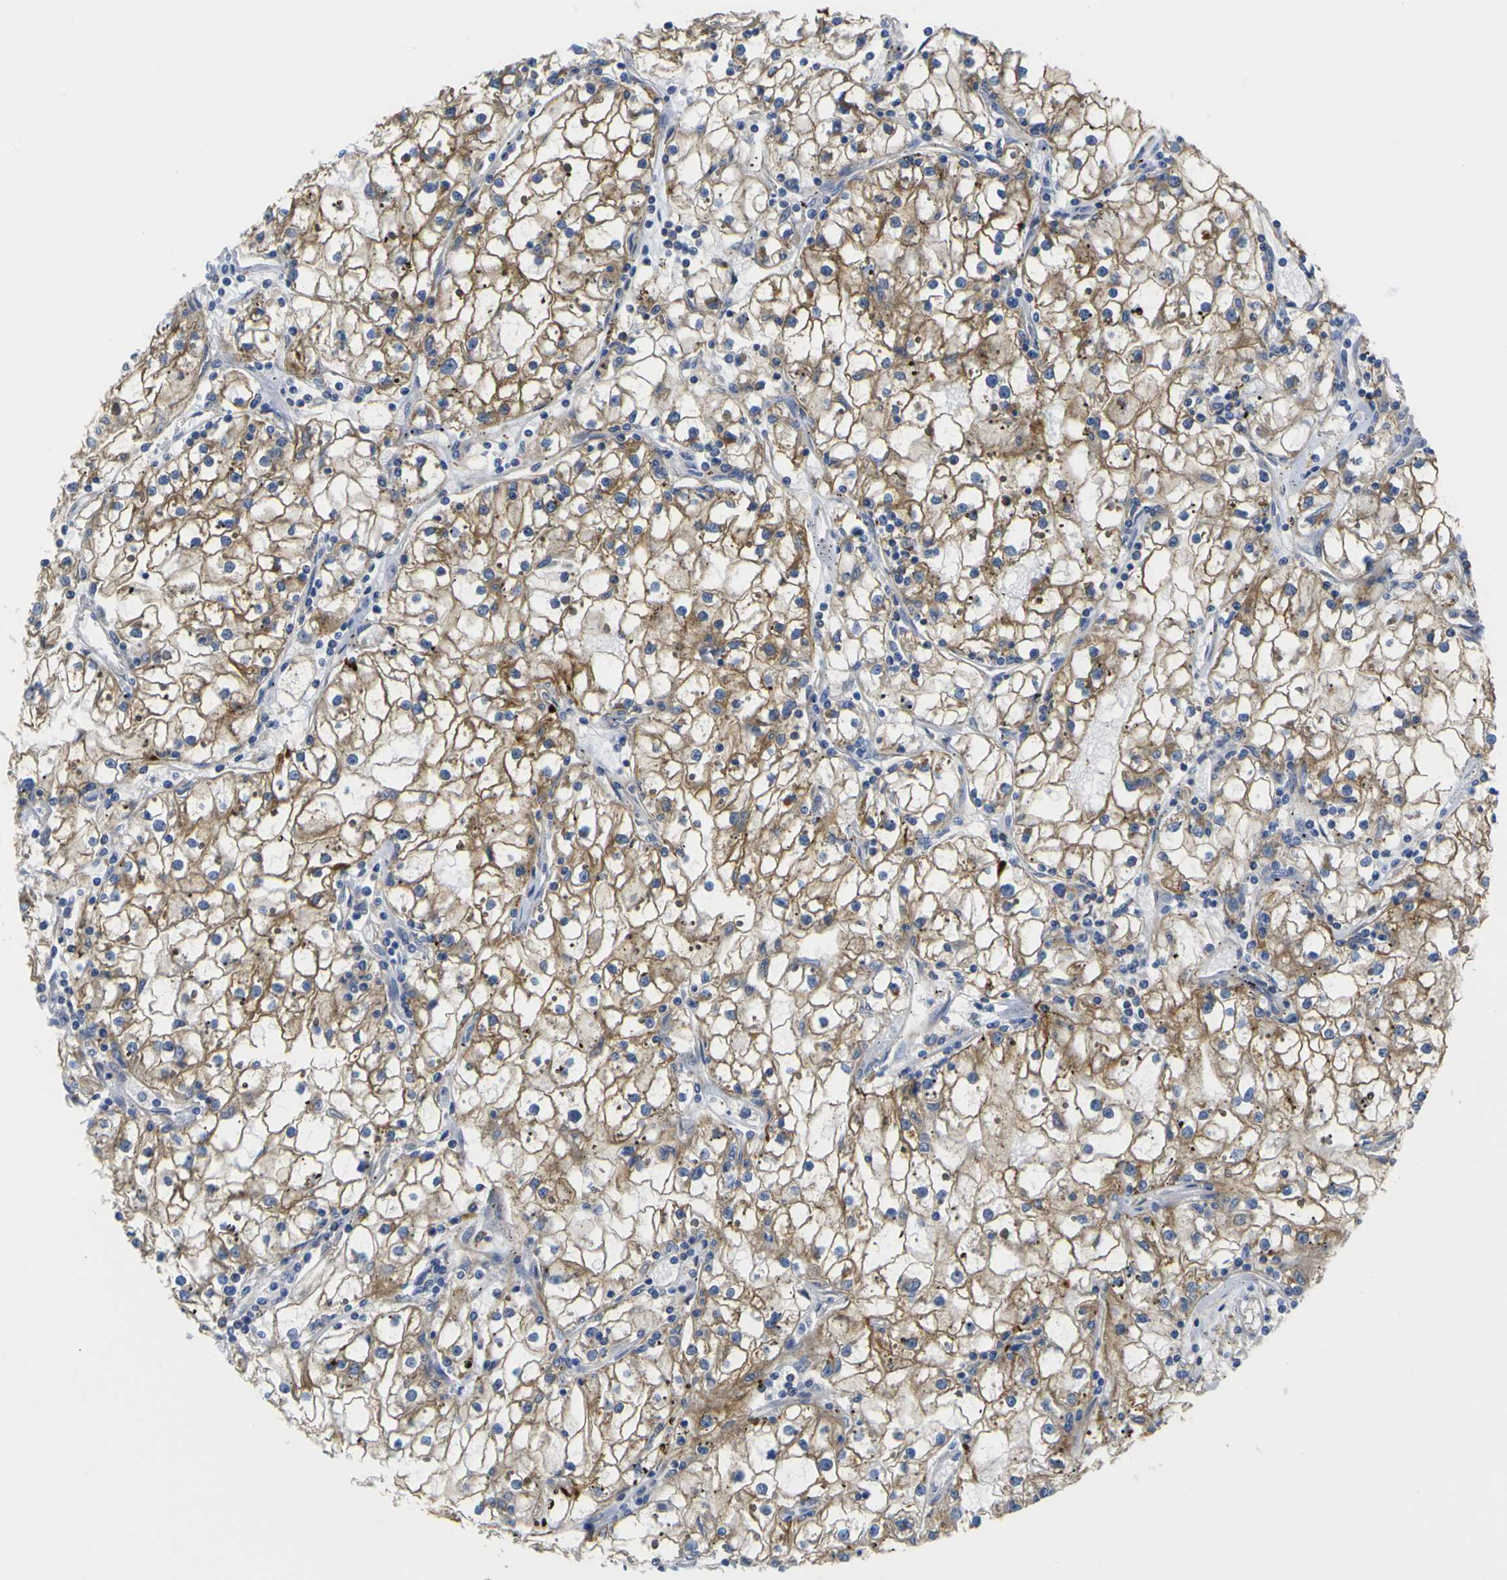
{"staining": {"intensity": "moderate", "quantity": ">75%", "location": "cytoplasmic/membranous"}, "tissue": "renal cancer", "cell_type": "Tumor cells", "image_type": "cancer", "snomed": [{"axis": "morphology", "description": "Adenocarcinoma, NOS"}, {"axis": "topography", "description": "Kidney"}], "caption": "A brown stain labels moderate cytoplasmic/membranous expression of a protein in renal cancer tumor cells. (DAB IHC with brightfield microscopy, high magnification).", "gene": "SYPL1", "patient": {"sex": "male", "age": 56}}